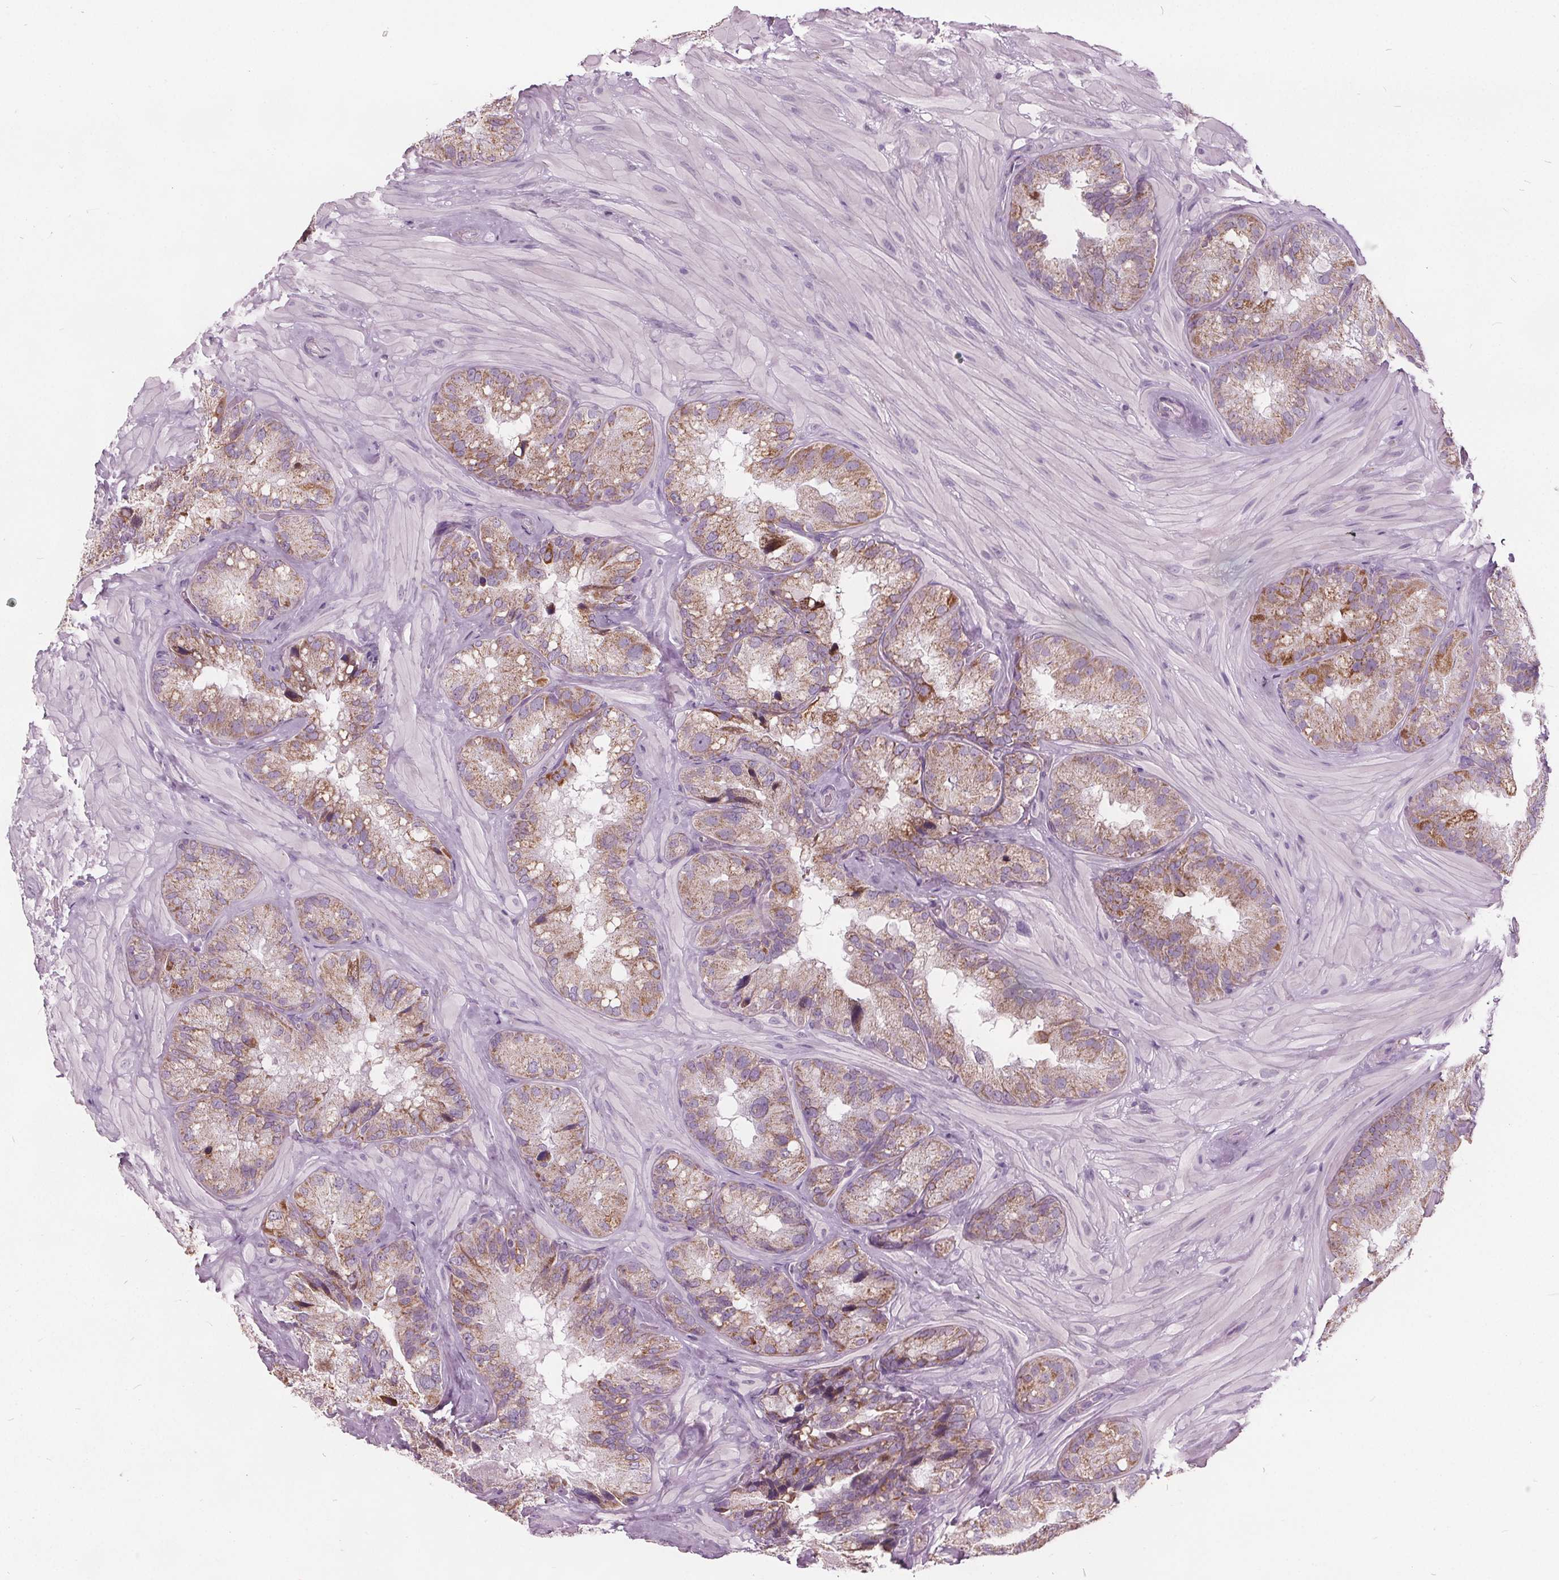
{"staining": {"intensity": "moderate", "quantity": ">75%", "location": "cytoplasmic/membranous"}, "tissue": "seminal vesicle", "cell_type": "Glandular cells", "image_type": "normal", "snomed": [{"axis": "morphology", "description": "Normal tissue, NOS"}, {"axis": "topography", "description": "Seminal veicle"}], "caption": "A brown stain labels moderate cytoplasmic/membranous expression of a protein in glandular cells of unremarkable human seminal vesicle.", "gene": "ECI2", "patient": {"sex": "male", "age": 60}}